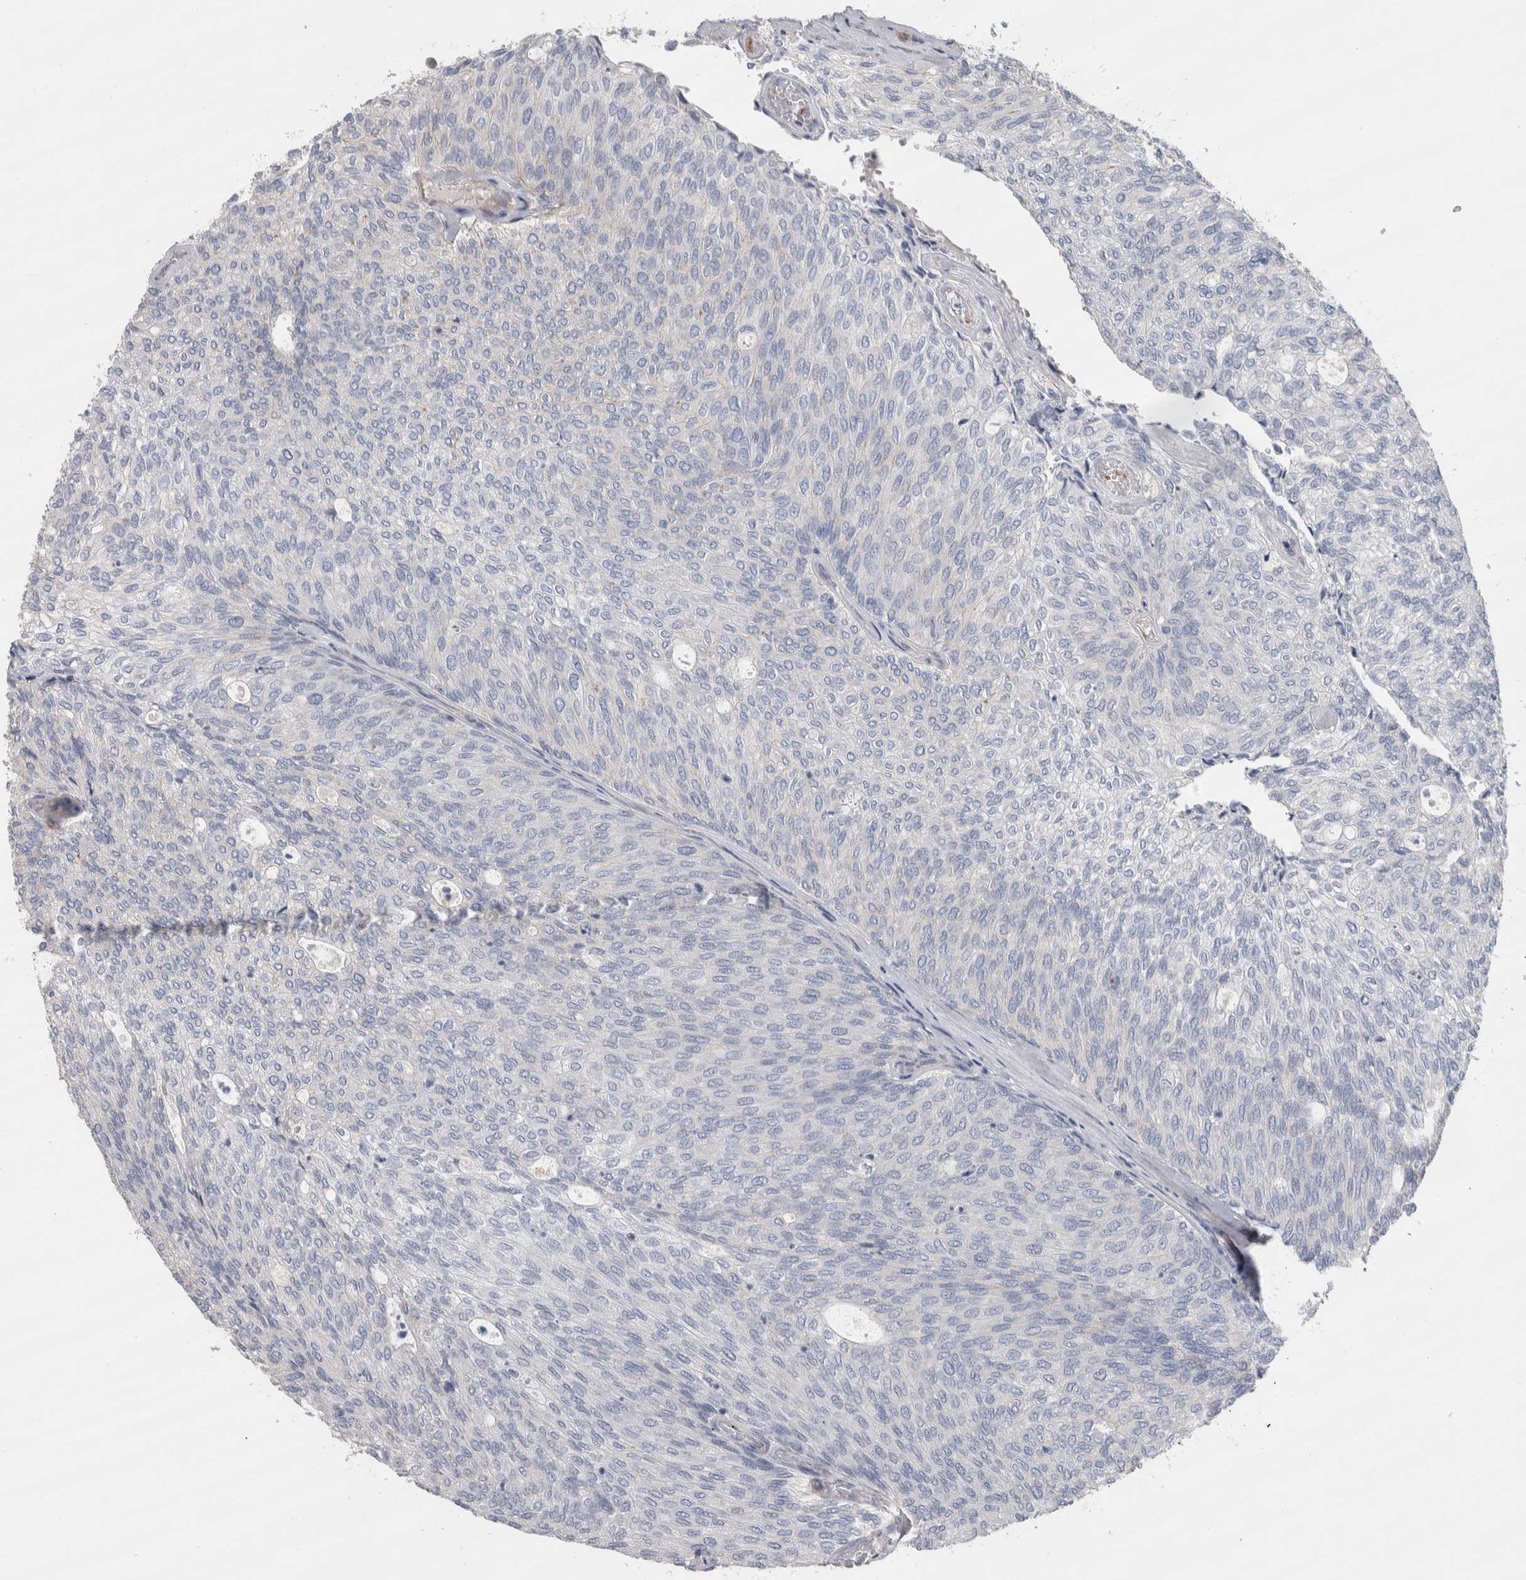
{"staining": {"intensity": "negative", "quantity": "none", "location": "none"}, "tissue": "urothelial cancer", "cell_type": "Tumor cells", "image_type": "cancer", "snomed": [{"axis": "morphology", "description": "Urothelial carcinoma, Low grade"}, {"axis": "topography", "description": "Urinary bladder"}], "caption": "Human urothelial carcinoma (low-grade) stained for a protein using immunohistochemistry demonstrates no positivity in tumor cells.", "gene": "GCNA", "patient": {"sex": "female", "age": 79}}